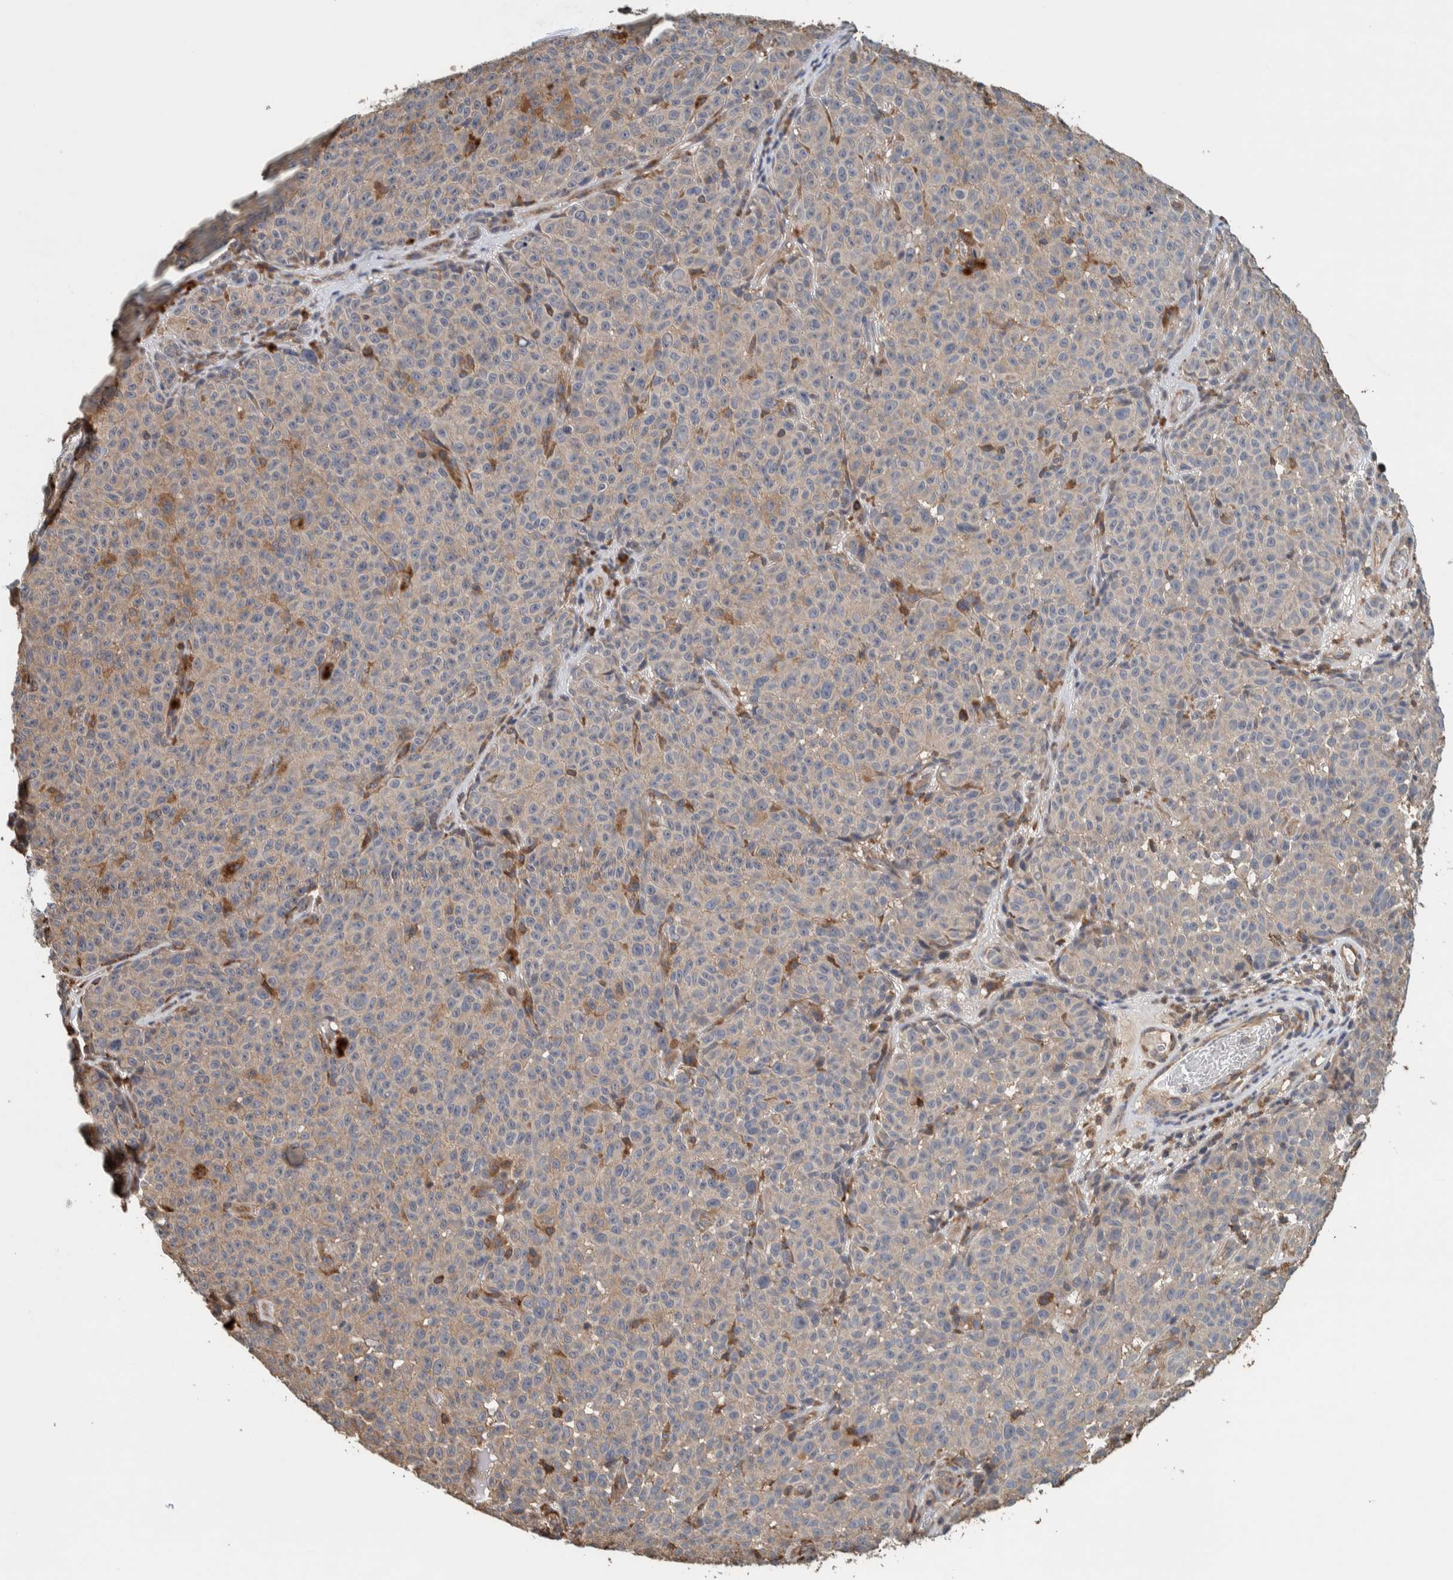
{"staining": {"intensity": "negative", "quantity": "none", "location": "none"}, "tissue": "melanoma", "cell_type": "Tumor cells", "image_type": "cancer", "snomed": [{"axis": "morphology", "description": "Malignant melanoma, NOS"}, {"axis": "topography", "description": "Skin"}], "caption": "Immunohistochemical staining of human melanoma demonstrates no significant positivity in tumor cells.", "gene": "PLA2G3", "patient": {"sex": "female", "age": 82}}